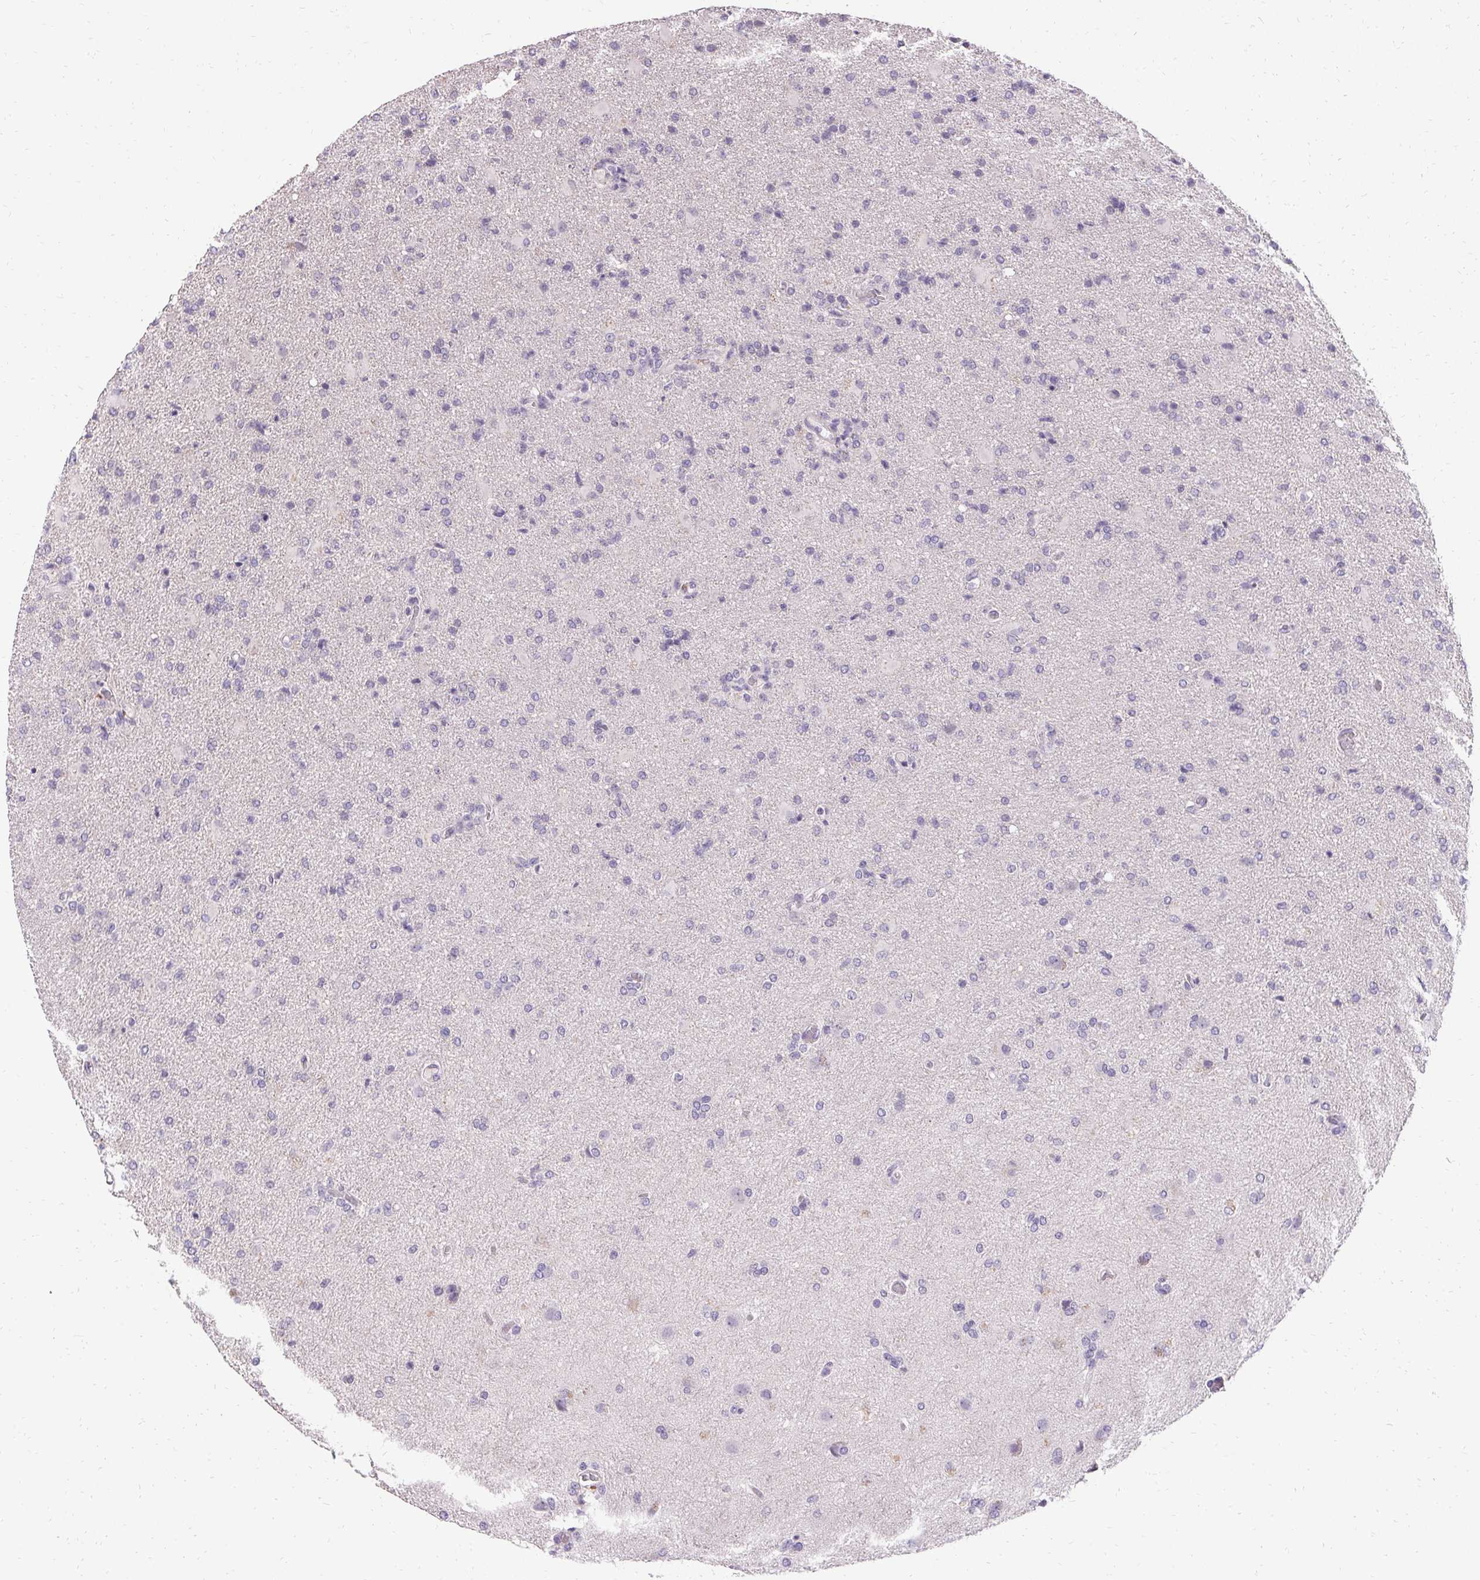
{"staining": {"intensity": "negative", "quantity": "none", "location": "none"}, "tissue": "glioma", "cell_type": "Tumor cells", "image_type": "cancer", "snomed": [{"axis": "morphology", "description": "Glioma, malignant, High grade"}, {"axis": "topography", "description": "Brain"}], "caption": "IHC histopathology image of neoplastic tissue: human malignant glioma (high-grade) stained with DAB demonstrates no significant protein staining in tumor cells.", "gene": "HSD17B3", "patient": {"sex": "male", "age": 68}}